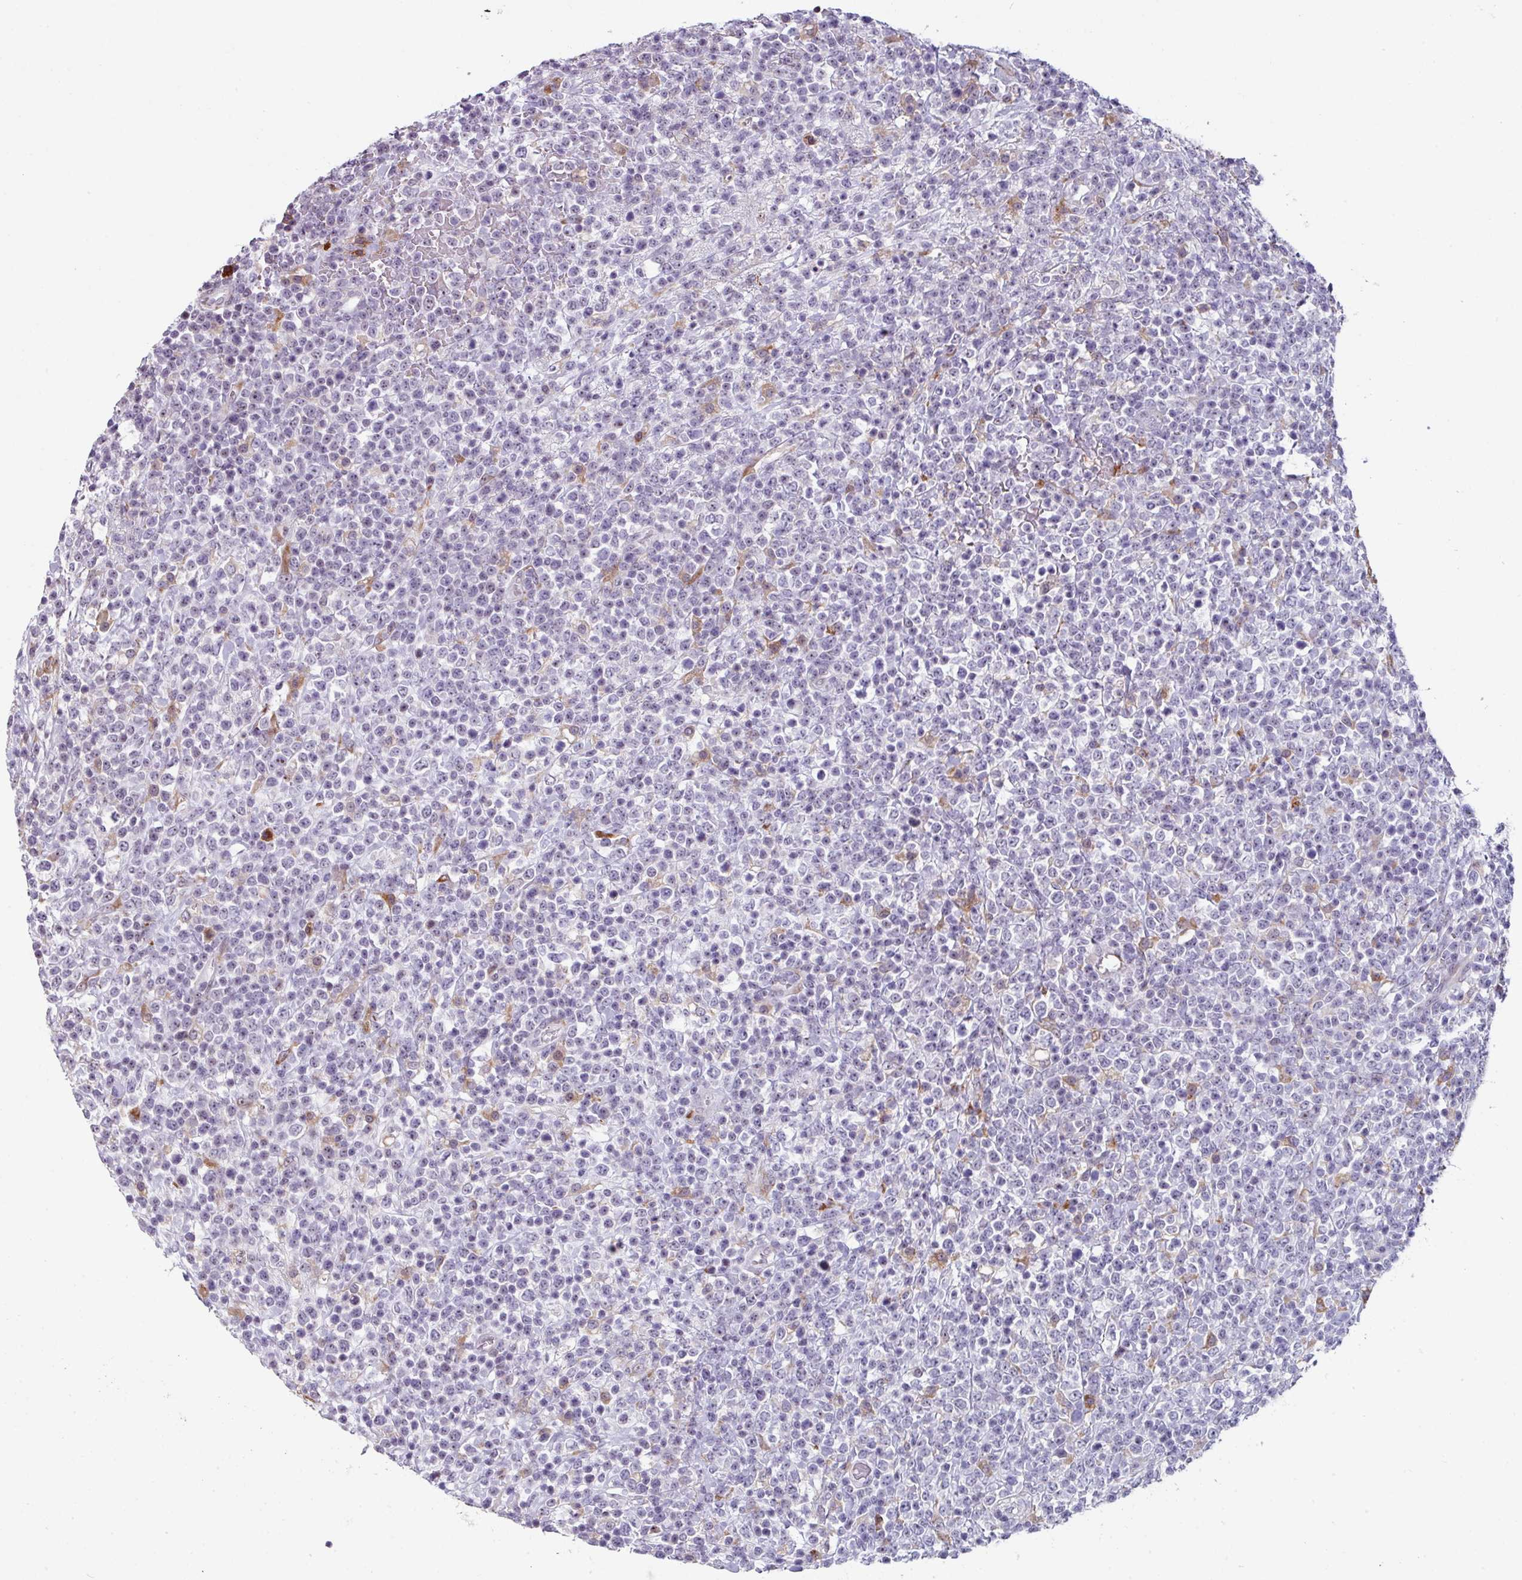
{"staining": {"intensity": "negative", "quantity": "none", "location": "none"}, "tissue": "lymphoma", "cell_type": "Tumor cells", "image_type": "cancer", "snomed": [{"axis": "morphology", "description": "Malignant lymphoma, non-Hodgkin's type, High grade"}, {"axis": "topography", "description": "Colon"}], "caption": "This image is of lymphoma stained with IHC to label a protein in brown with the nuclei are counter-stained blue. There is no positivity in tumor cells.", "gene": "BMS1", "patient": {"sex": "female", "age": 53}}